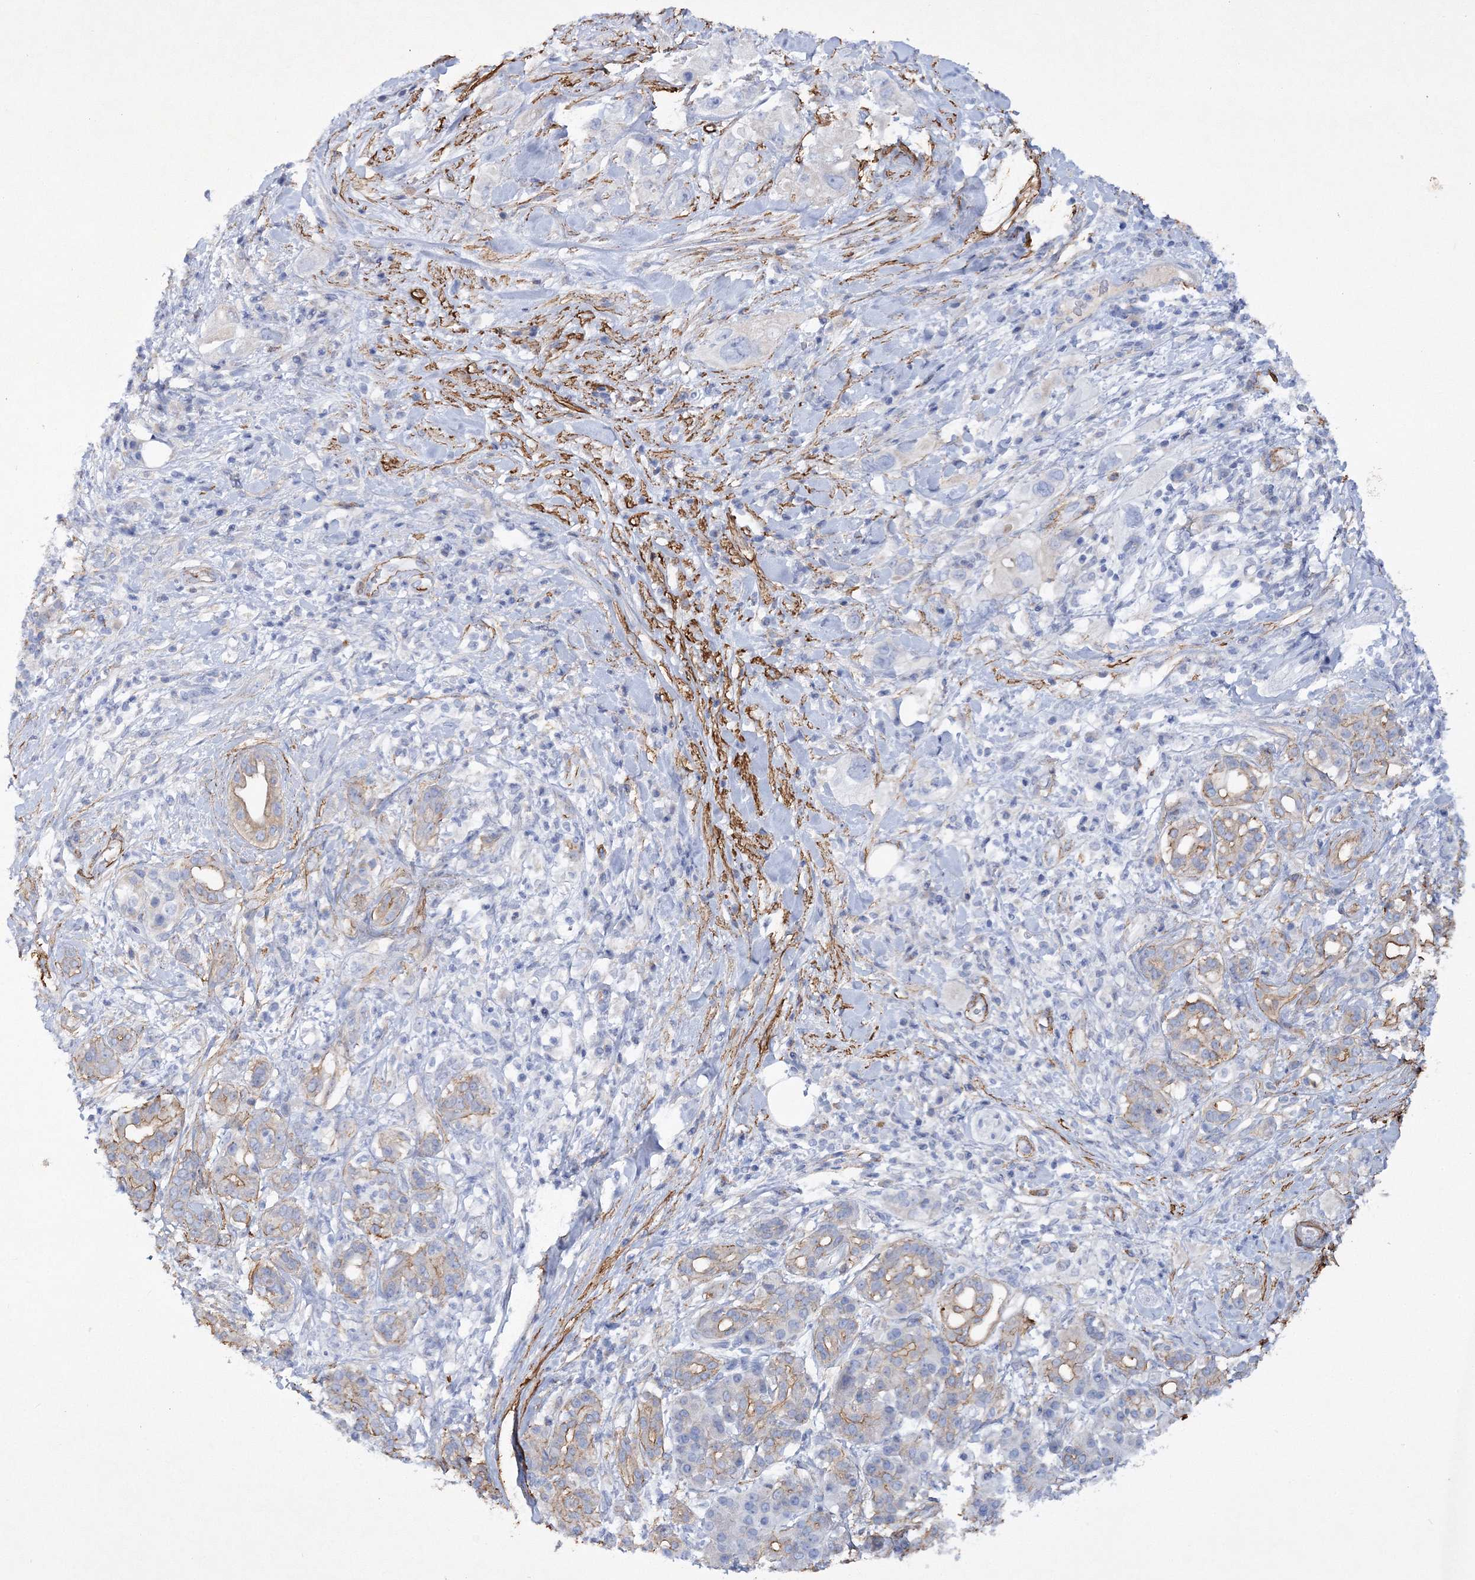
{"staining": {"intensity": "weak", "quantity": "25%-75%", "location": "cytoplasmic/membranous"}, "tissue": "pancreatic cancer", "cell_type": "Tumor cells", "image_type": "cancer", "snomed": [{"axis": "morphology", "description": "Adenocarcinoma, NOS"}, {"axis": "topography", "description": "Pancreas"}], "caption": "This is an image of immunohistochemistry staining of pancreatic cancer (adenocarcinoma), which shows weak expression in the cytoplasmic/membranous of tumor cells.", "gene": "RTN2", "patient": {"sex": "female", "age": 56}}